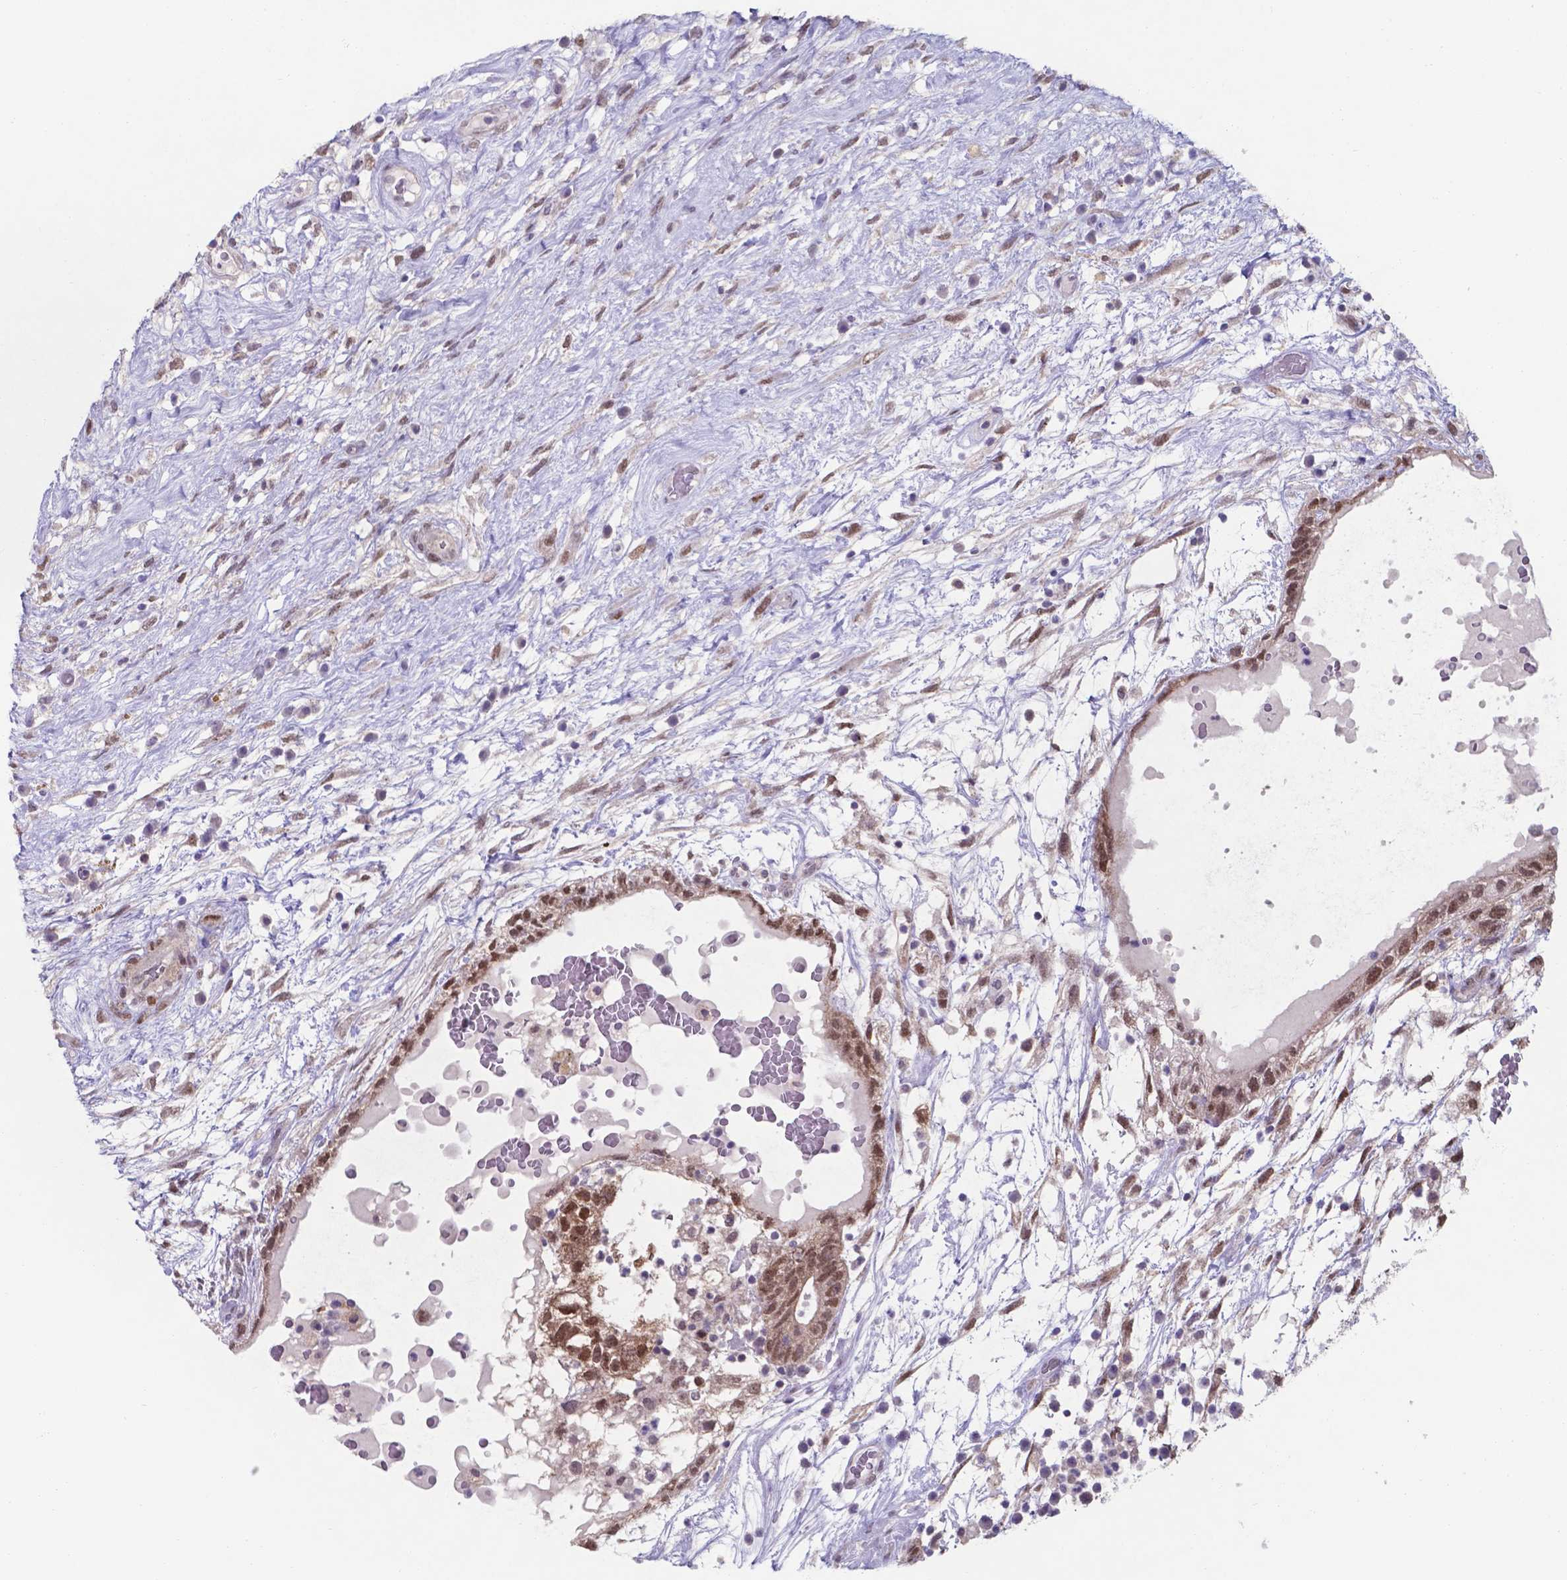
{"staining": {"intensity": "moderate", "quantity": ">75%", "location": "nuclear"}, "tissue": "testis cancer", "cell_type": "Tumor cells", "image_type": "cancer", "snomed": [{"axis": "morphology", "description": "Normal tissue, NOS"}, {"axis": "morphology", "description": "Carcinoma, Embryonal, NOS"}, {"axis": "topography", "description": "Testis"}], "caption": "Testis cancer stained for a protein demonstrates moderate nuclear positivity in tumor cells.", "gene": "UBE2E2", "patient": {"sex": "male", "age": 32}}